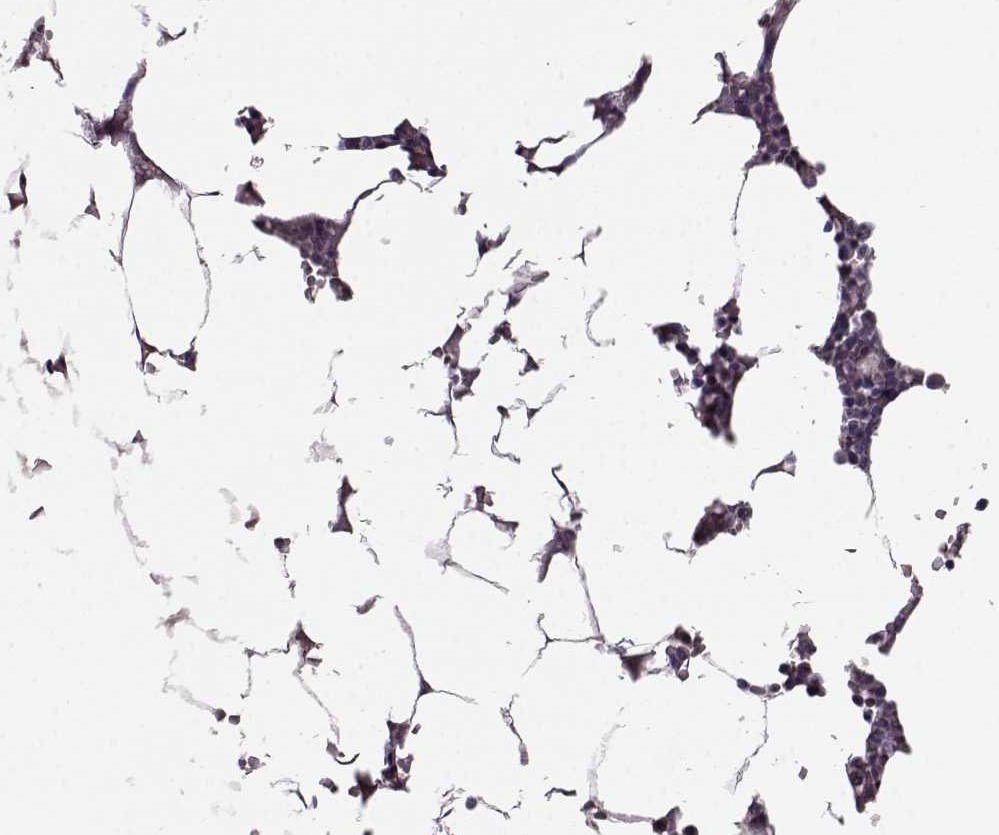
{"staining": {"intensity": "weak", "quantity": "<25%", "location": "cytoplasmic/membranous"}, "tissue": "bone marrow", "cell_type": "Hematopoietic cells", "image_type": "normal", "snomed": [{"axis": "morphology", "description": "Normal tissue, NOS"}, {"axis": "topography", "description": "Bone marrow"}], "caption": "Immunohistochemistry image of benign human bone marrow stained for a protein (brown), which reveals no staining in hematopoietic cells. The staining is performed using DAB (3,3'-diaminobenzidine) brown chromogen with nuclei counter-stained in using hematoxylin.", "gene": "SYNPO", "patient": {"sex": "female", "age": 52}}